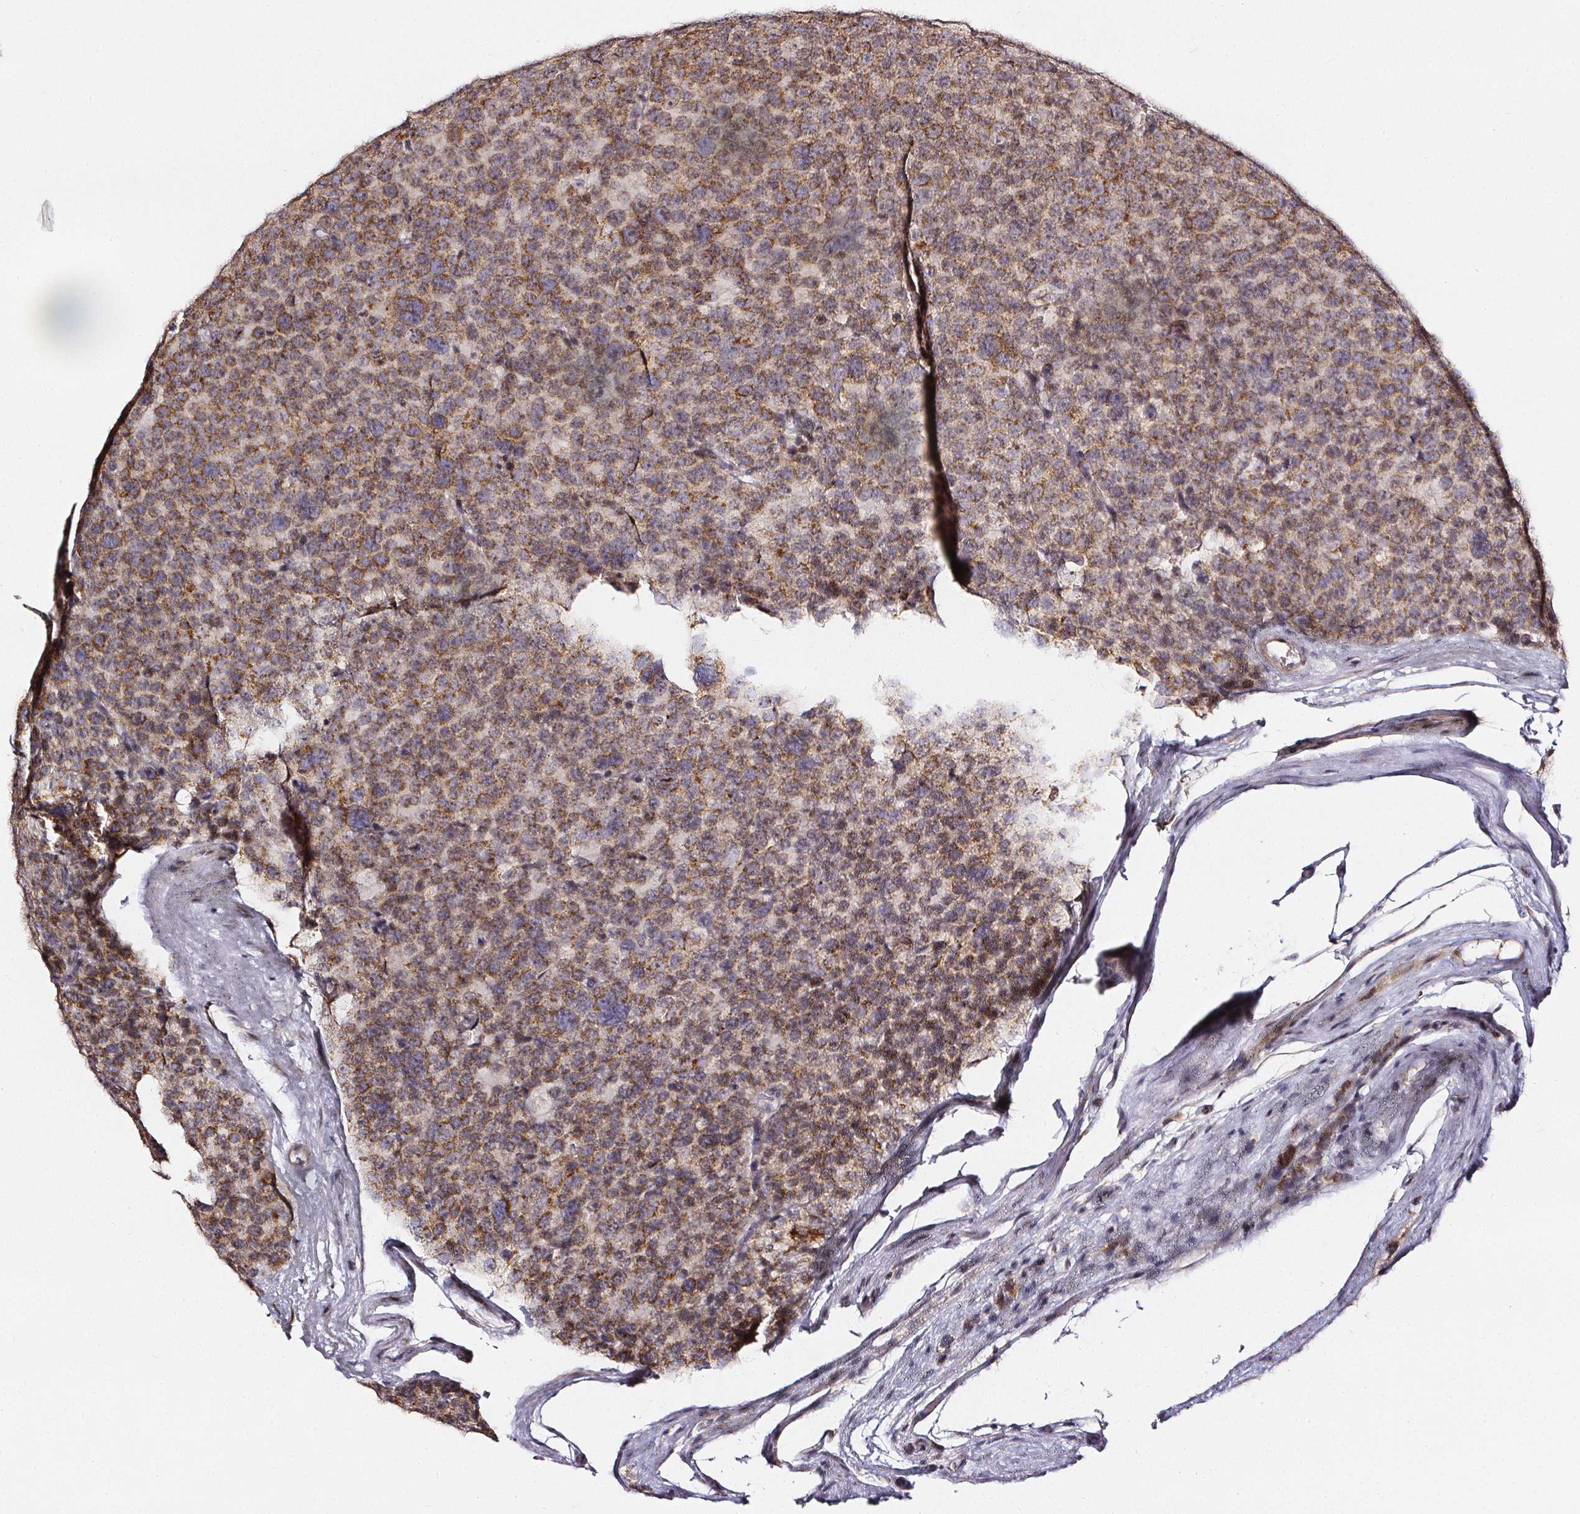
{"staining": {"intensity": "moderate", "quantity": ">75%", "location": "cytoplasmic/membranous"}, "tissue": "testis cancer", "cell_type": "Tumor cells", "image_type": "cancer", "snomed": [{"axis": "morphology", "description": "Seminoma, NOS"}, {"axis": "topography", "description": "Testis"}], "caption": "Immunohistochemical staining of human testis cancer shows moderate cytoplasmic/membranous protein staining in about >75% of tumor cells.", "gene": "NTRK1", "patient": {"sex": "male", "age": 71}}